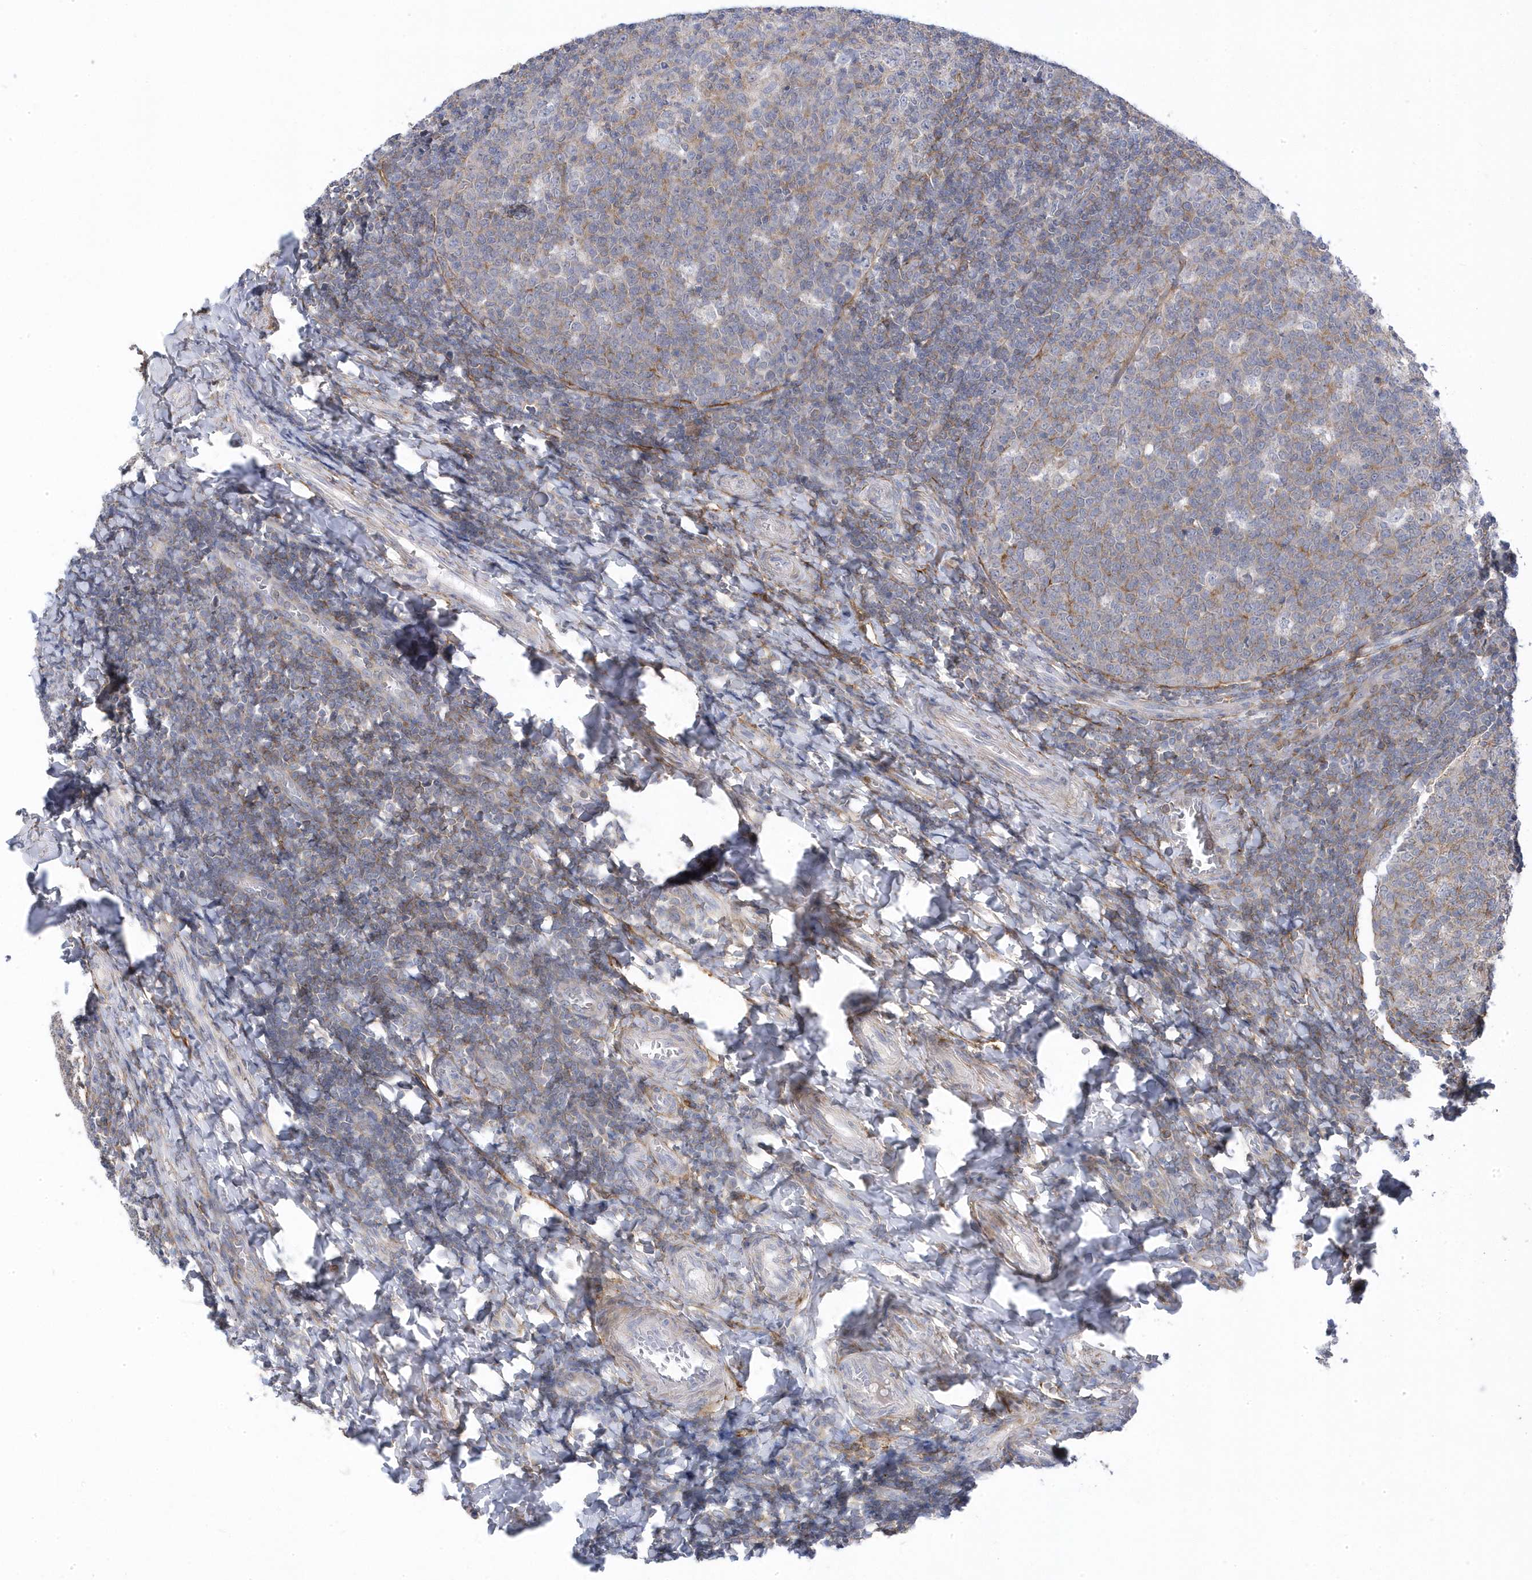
{"staining": {"intensity": "weak", "quantity": "25%-75%", "location": "cytoplasmic/membranous"}, "tissue": "tonsil", "cell_type": "Germinal center cells", "image_type": "normal", "snomed": [{"axis": "morphology", "description": "Normal tissue, NOS"}, {"axis": "topography", "description": "Tonsil"}], "caption": "The image shows immunohistochemical staining of benign tonsil. There is weak cytoplasmic/membranous staining is appreciated in about 25%-75% of germinal center cells.", "gene": "ANAPC1", "patient": {"sex": "female", "age": 19}}